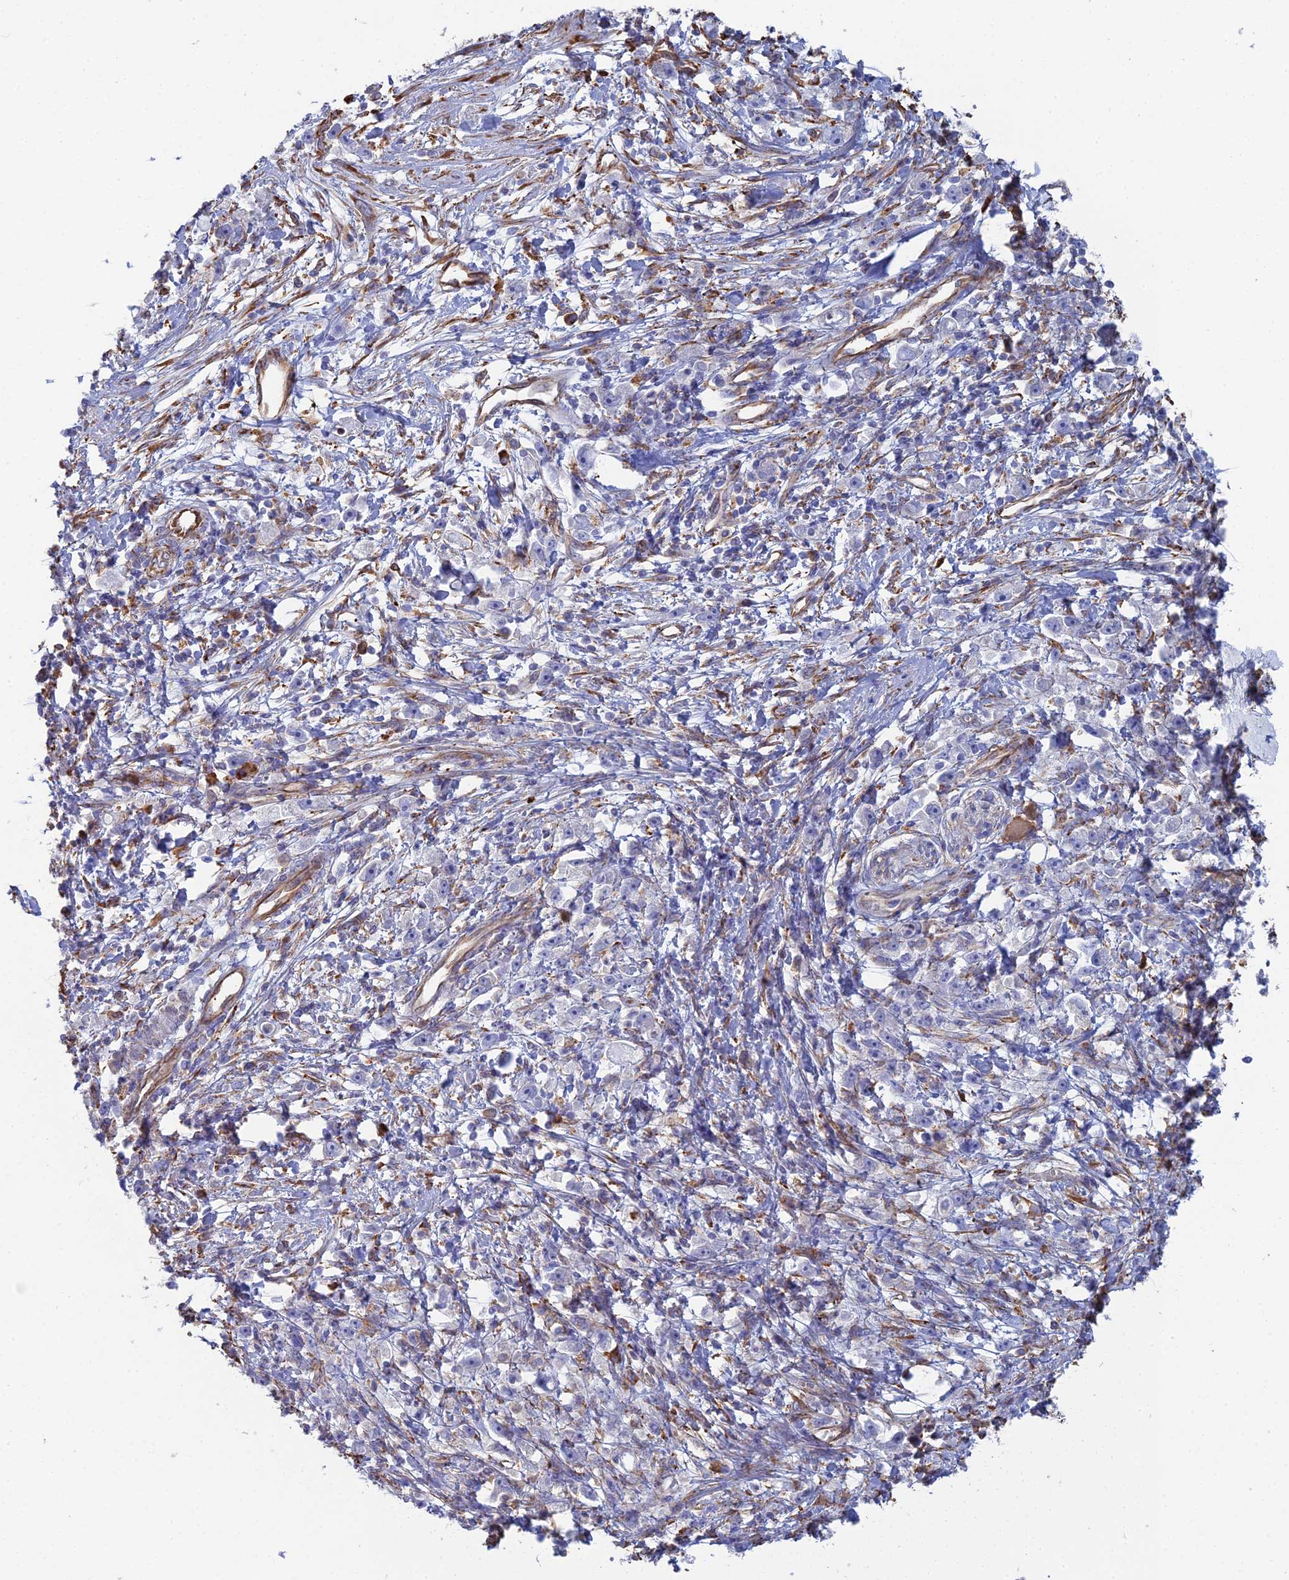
{"staining": {"intensity": "negative", "quantity": "none", "location": "none"}, "tissue": "stomach cancer", "cell_type": "Tumor cells", "image_type": "cancer", "snomed": [{"axis": "morphology", "description": "Adenocarcinoma, NOS"}, {"axis": "topography", "description": "Stomach"}], "caption": "High power microscopy photomicrograph of an immunohistochemistry (IHC) image of stomach adenocarcinoma, revealing no significant expression in tumor cells. Brightfield microscopy of IHC stained with DAB (brown) and hematoxylin (blue), captured at high magnification.", "gene": "CLVS2", "patient": {"sex": "female", "age": 59}}